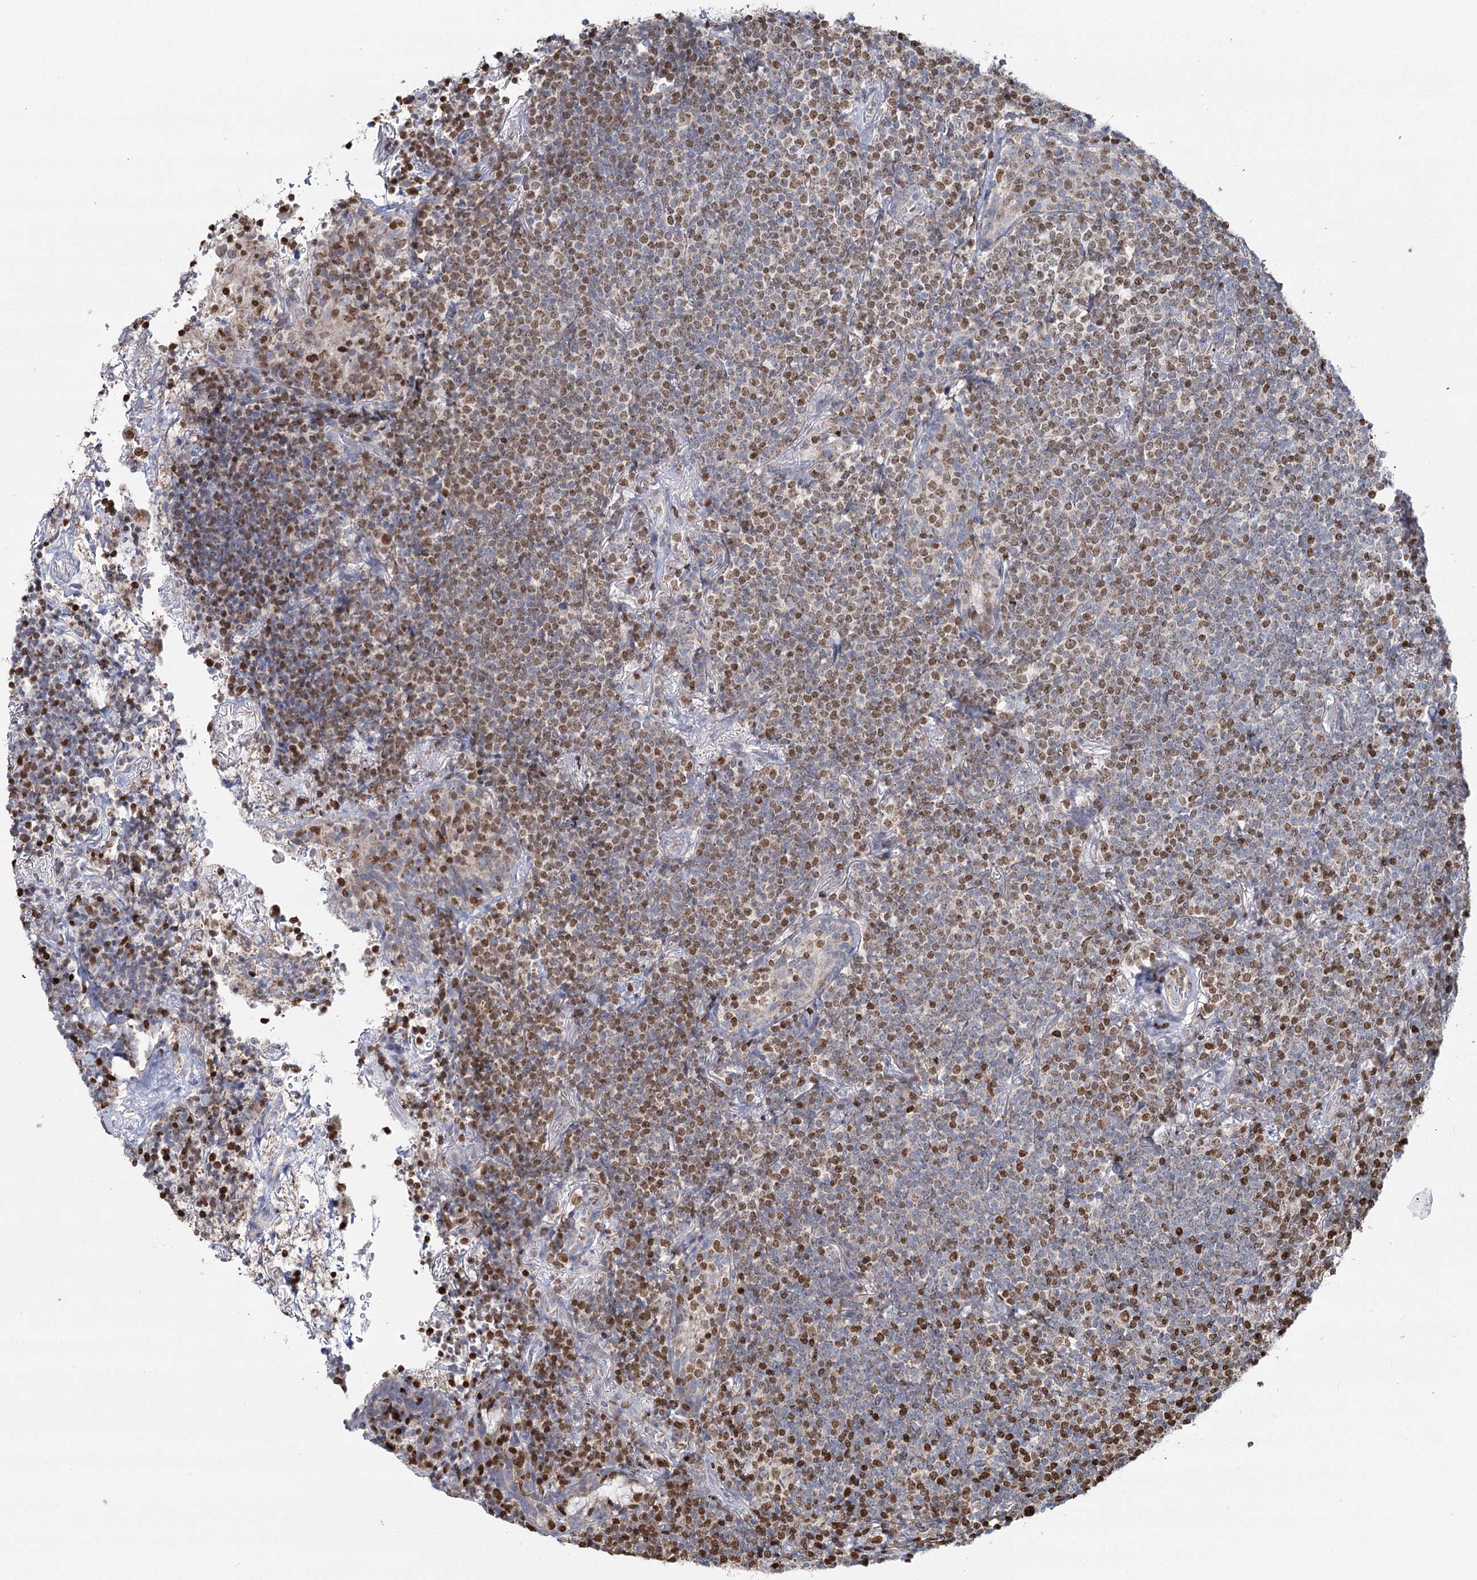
{"staining": {"intensity": "moderate", "quantity": "25%-75%", "location": "nuclear"}, "tissue": "lymphoma", "cell_type": "Tumor cells", "image_type": "cancer", "snomed": [{"axis": "morphology", "description": "Malignant lymphoma, non-Hodgkin's type, Low grade"}, {"axis": "topography", "description": "Lung"}], "caption": "Tumor cells reveal moderate nuclear staining in about 25%-75% of cells in malignant lymphoma, non-Hodgkin's type (low-grade).", "gene": "PDHX", "patient": {"sex": "female", "age": 71}}